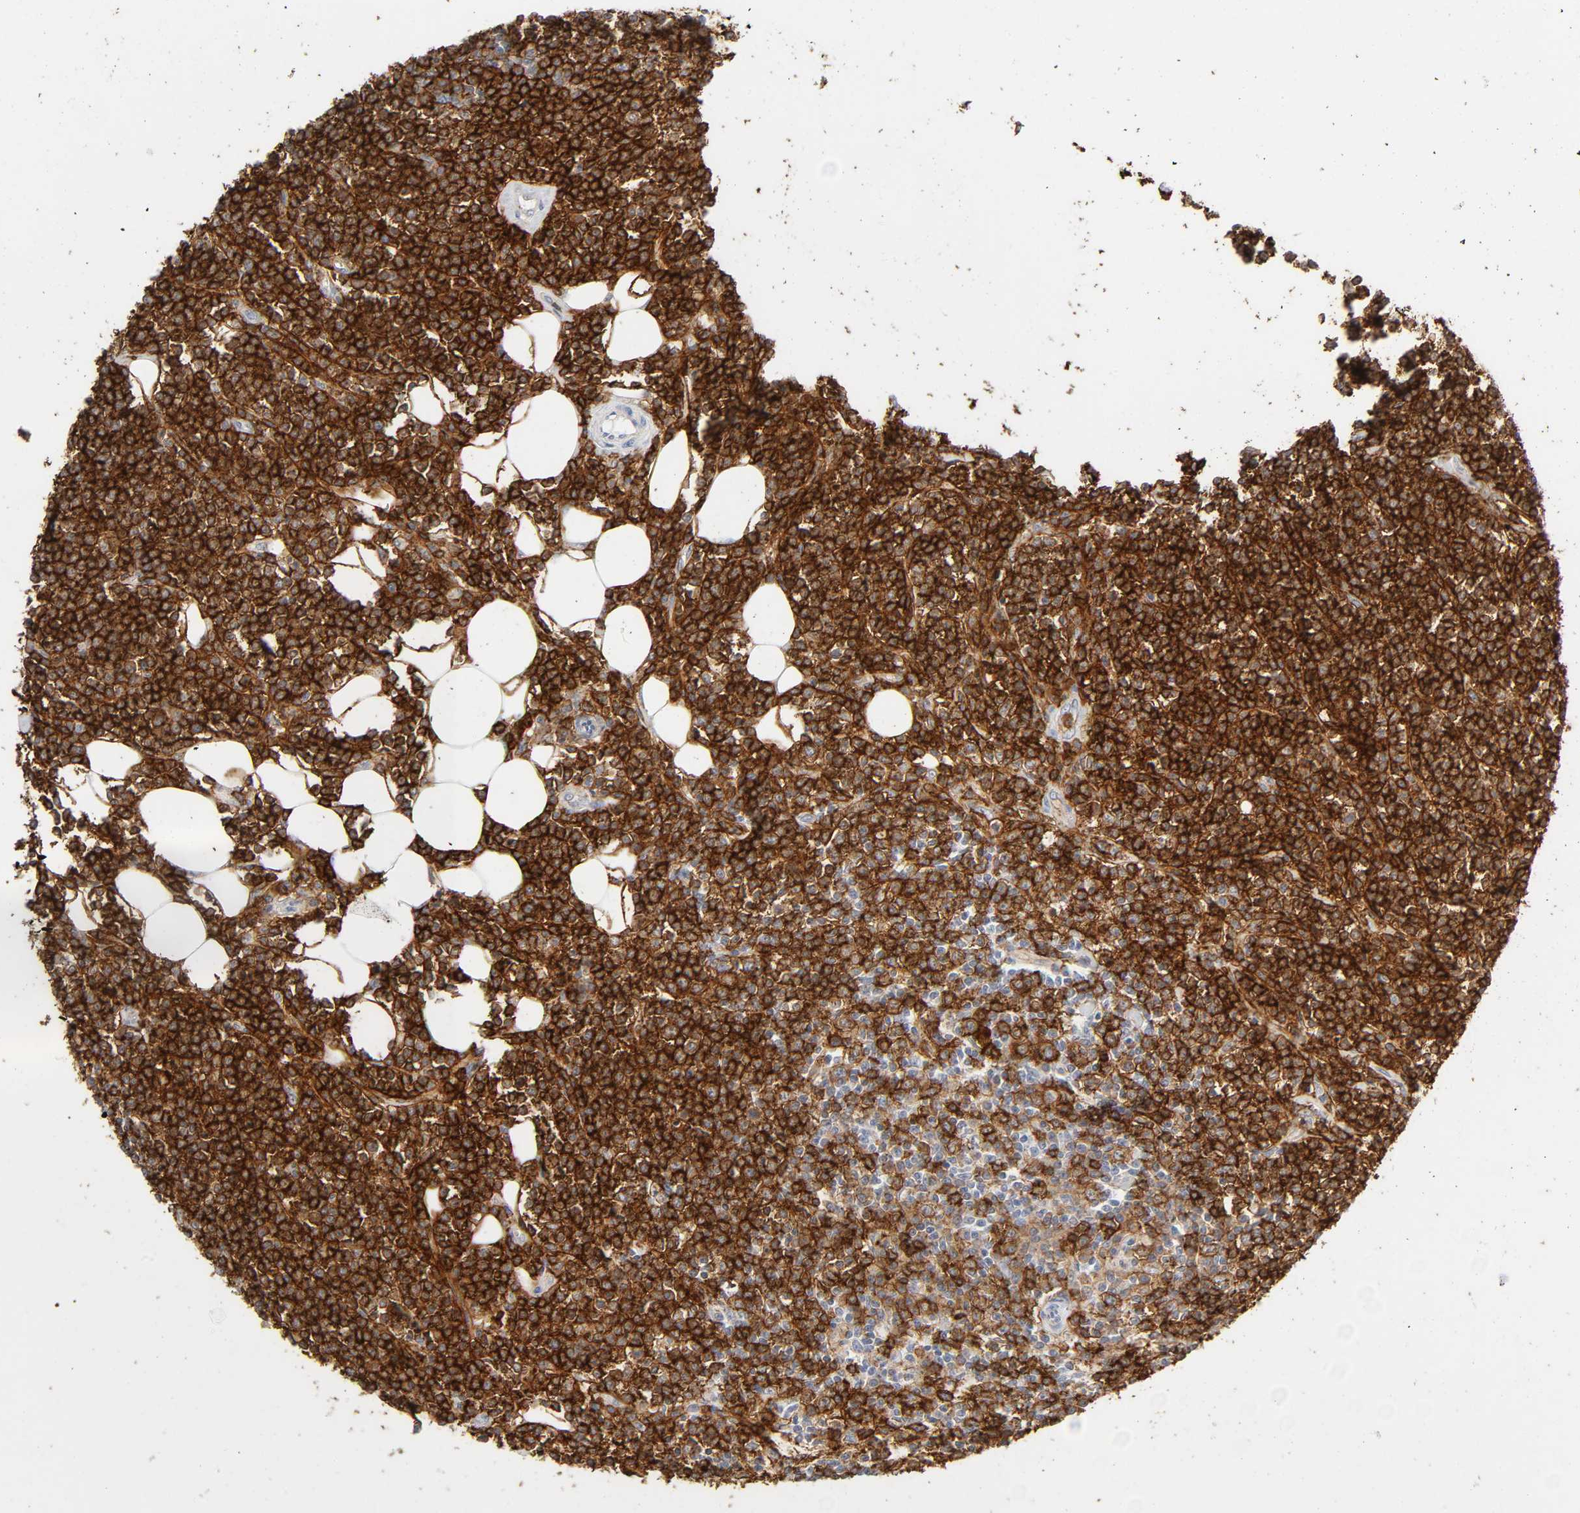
{"staining": {"intensity": "strong", "quantity": ">75%", "location": "cytoplasmic/membranous"}, "tissue": "lymphoma", "cell_type": "Tumor cells", "image_type": "cancer", "snomed": [{"axis": "morphology", "description": "Malignant lymphoma, non-Hodgkin's type, Low grade"}, {"axis": "topography", "description": "Soft tissue"}], "caption": "DAB (3,3'-diaminobenzidine) immunohistochemical staining of human malignant lymphoma, non-Hodgkin's type (low-grade) reveals strong cytoplasmic/membranous protein expression in approximately >75% of tumor cells.", "gene": "LYN", "patient": {"sex": "male", "age": 92}}